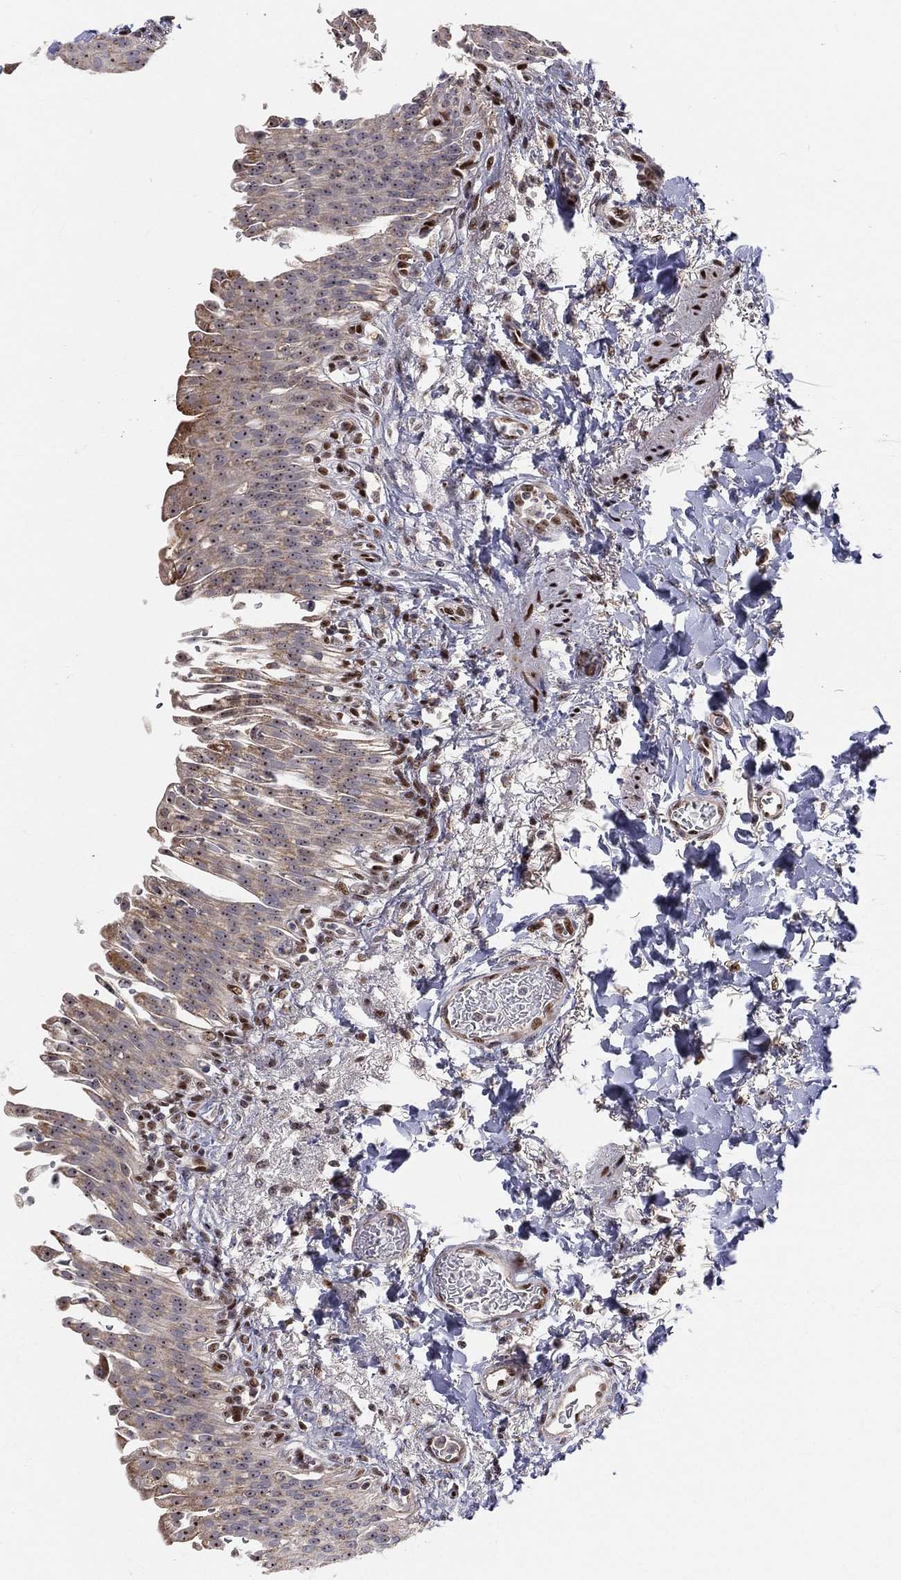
{"staining": {"intensity": "negative", "quantity": "none", "location": "none"}, "tissue": "urinary bladder", "cell_type": "Urothelial cells", "image_type": "normal", "snomed": [{"axis": "morphology", "description": "Normal tissue, NOS"}, {"axis": "topography", "description": "Urinary bladder"}], "caption": "Unremarkable urinary bladder was stained to show a protein in brown. There is no significant expression in urothelial cells. (Brightfield microscopy of DAB (3,3'-diaminobenzidine) immunohistochemistry (IHC) at high magnification).", "gene": "ZEB1", "patient": {"sex": "female", "age": 60}}